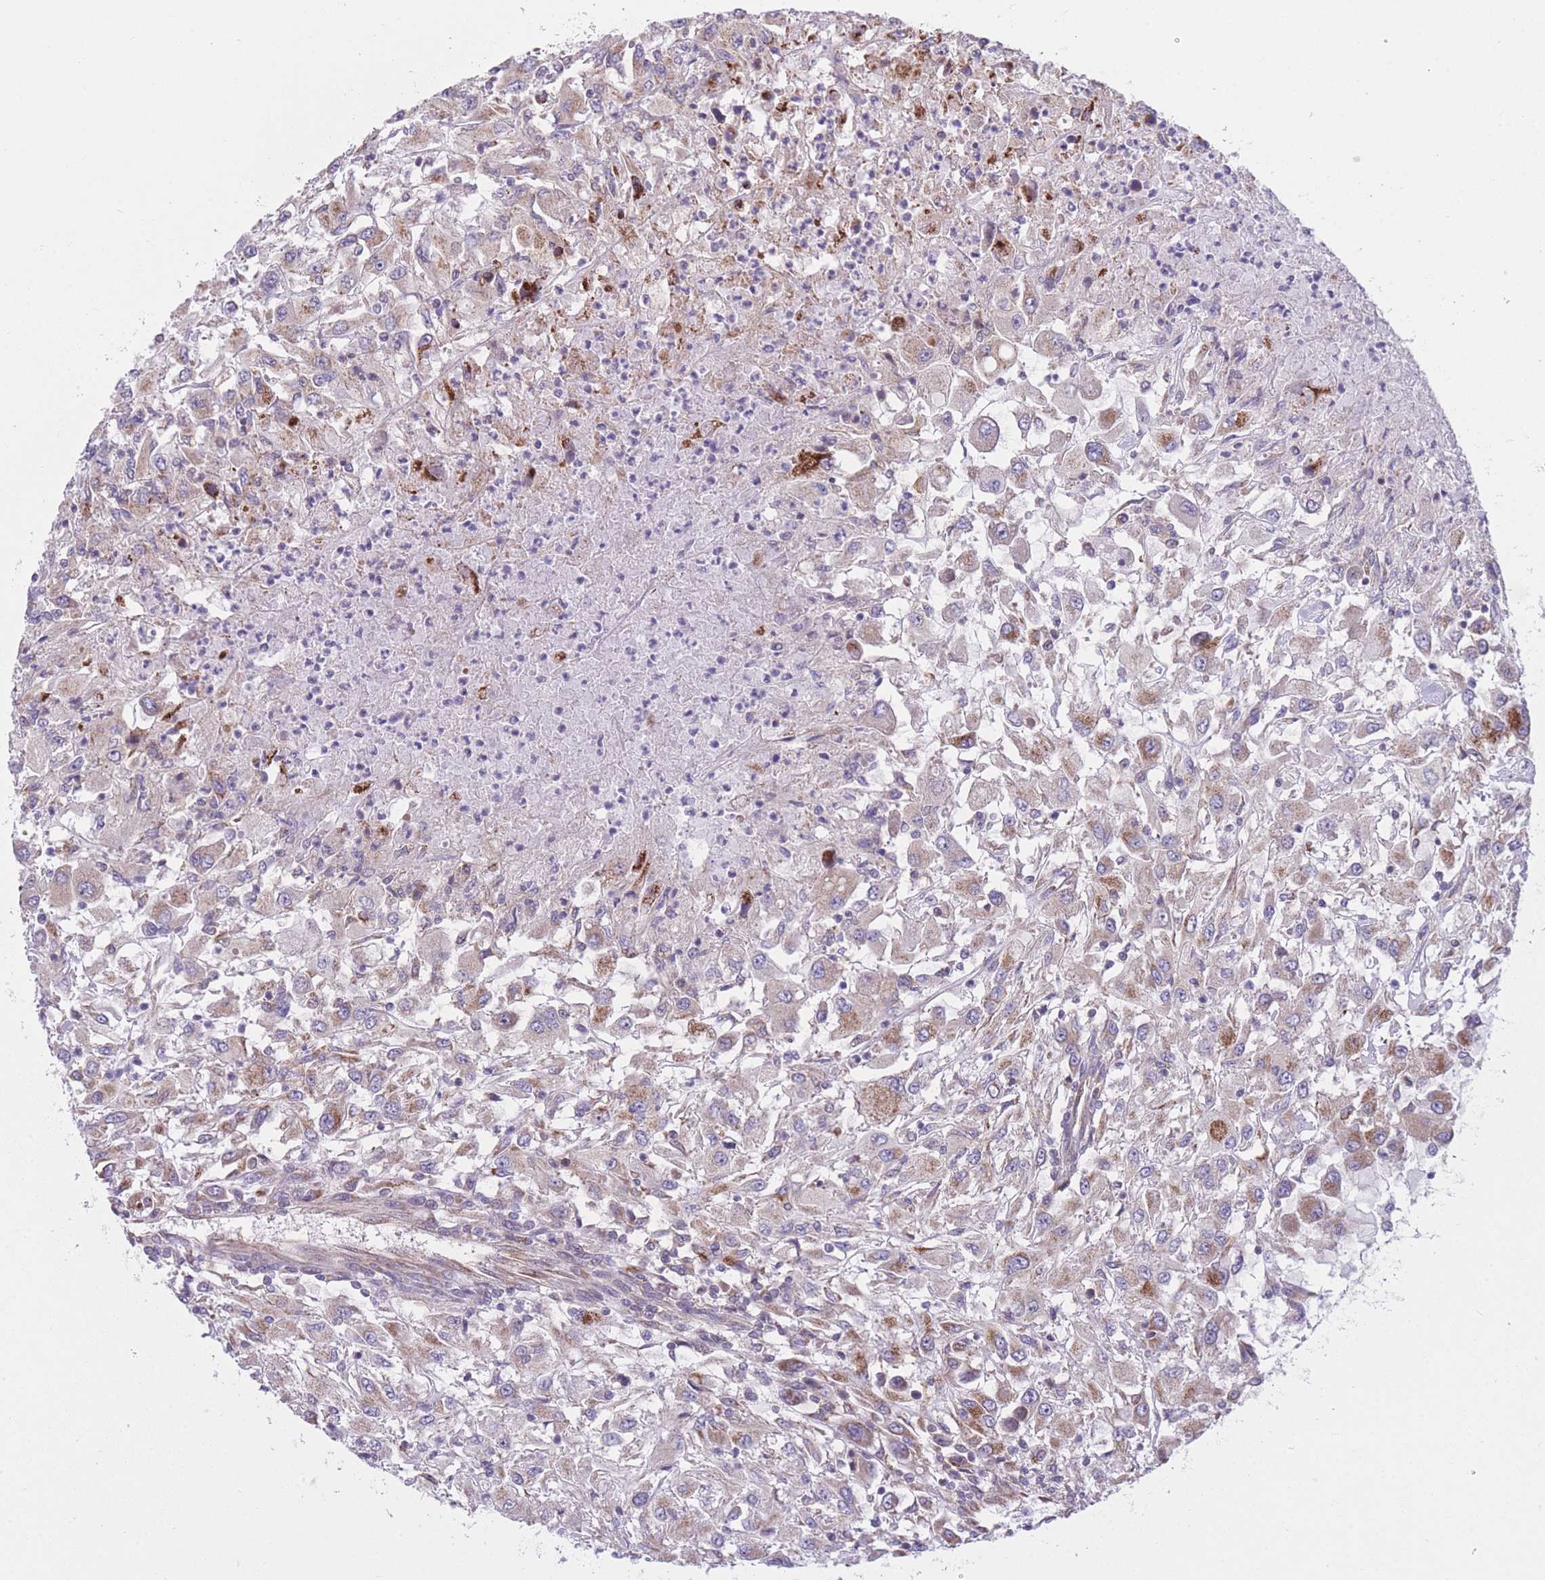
{"staining": {"intensity": "moderate", "quantity": "25%-75%", "location": "cytoplasmic/membranous"}, "tissue": "renal cancer", "cell_type": "Tumor cells", "image_type": "cancer", "snomed": [{"axis": "morphology", "description": "Adenocarcinoma, NOS"}, {"axis": "topography", "description": "Kidney"}], "caption": "Renal adenocarcinoma stained with DAB immunohistochemistry shows medium levels of moderate cytoplasmic/membranous expression in approximately 25%-75% of tumor cells.", "gene": "CCT6B", "patient": {"sex": "female", "age": 67}}